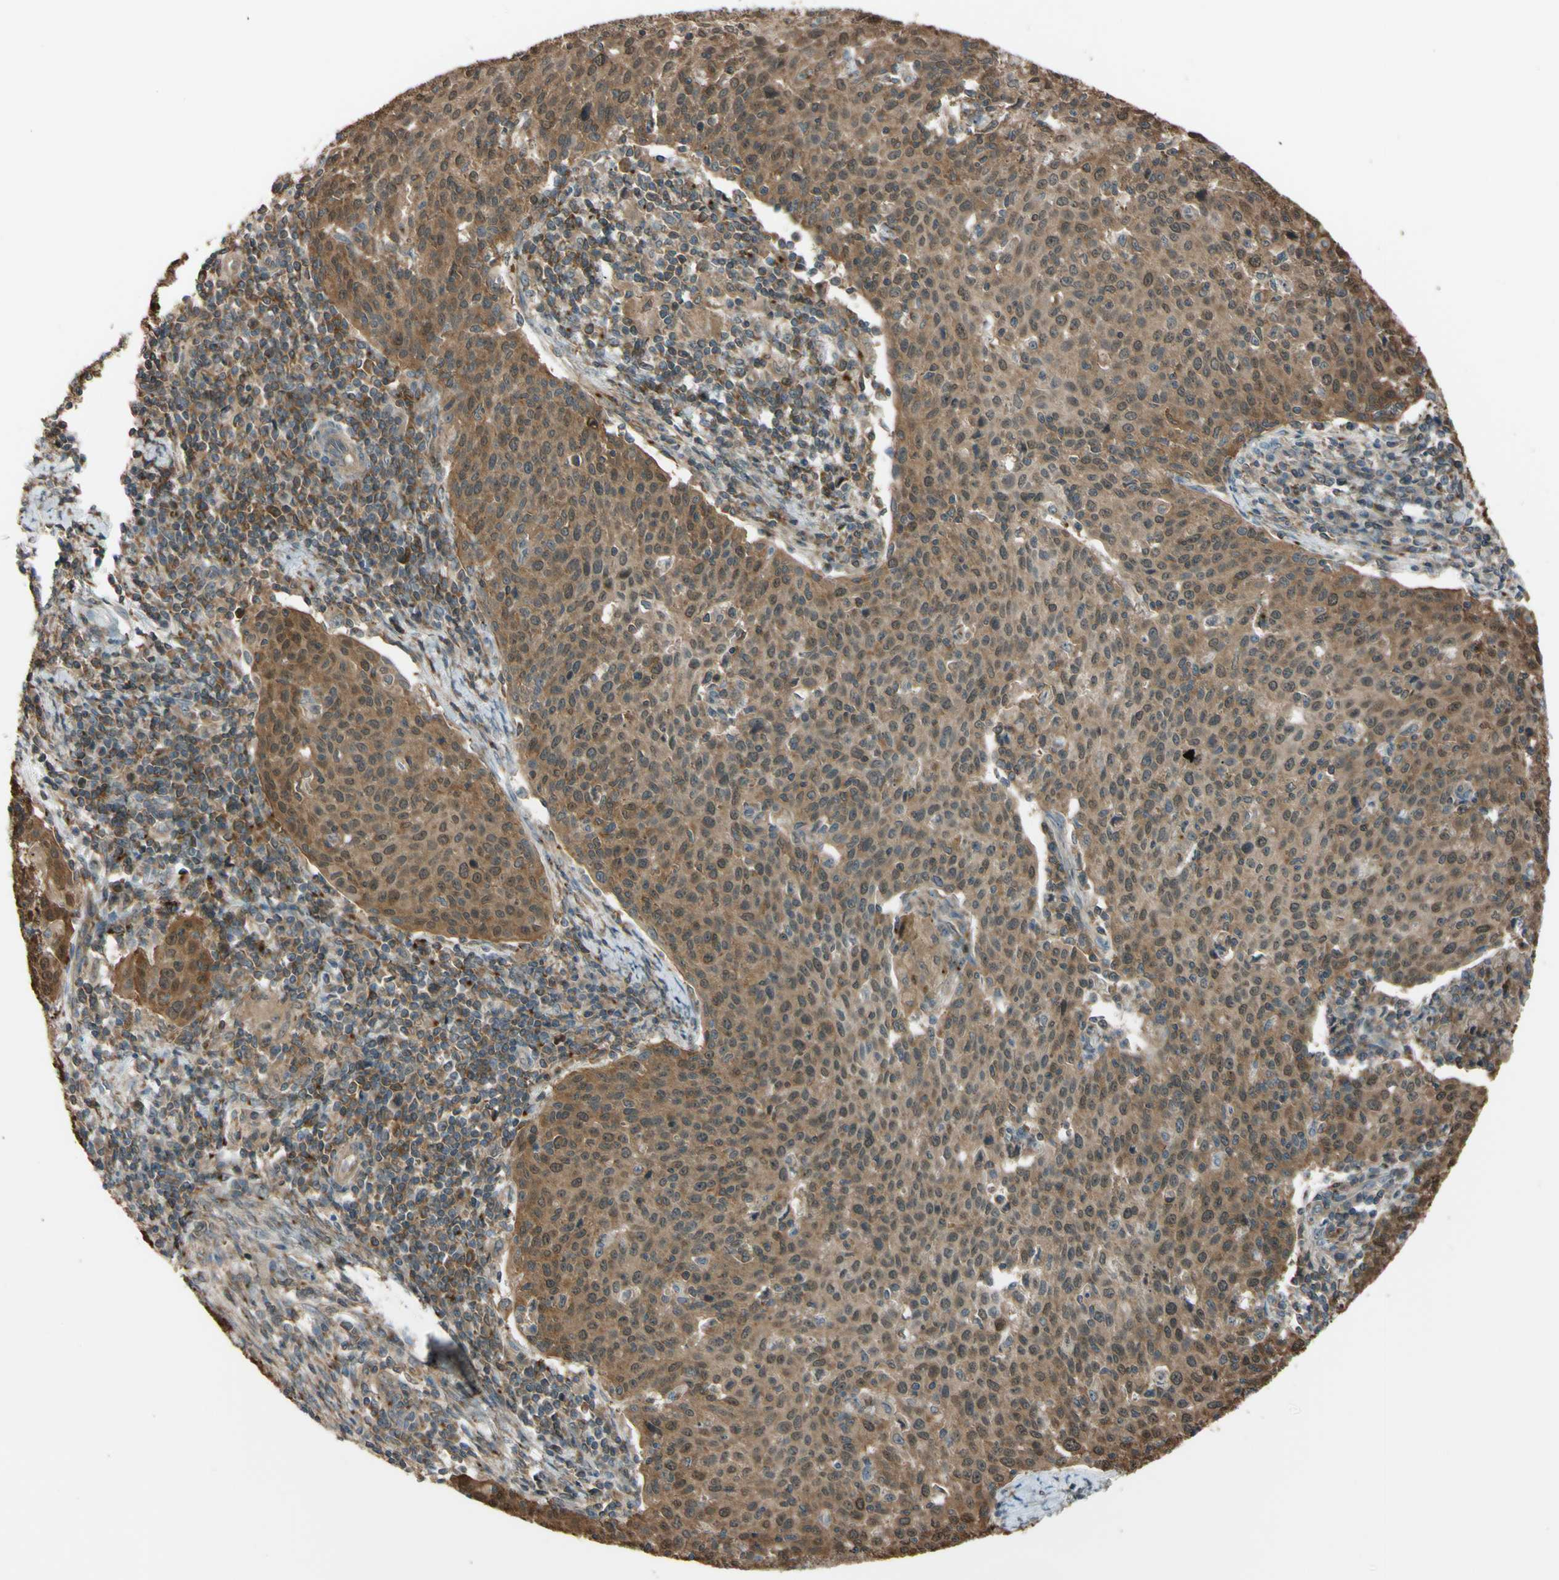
{"staining": {"intensity": "moderate", "quantity": ">75%", "location": "cytoplasmic/membranous,nuclear"}, "tissue": "cervical cancer", "cell_type": "Tumor cells", "image_type": "cancer", "snomed": [{"axis": "morphology", "description": "Squamous cell carcinoma, NOS"}, {"axis": "topography", "description": "Cervix"}], "caption": "Immunohistochemistry (DAB (3,3'-diaminobenzidine)) staining of cervical squamous cell carcinoma demonstrates moderate cytoplasmic/membranous and nuclear protein expression in approximately >75% of tumor cells.", "gene": "FLII", "patient": {"sex": "female", "age": 38}}